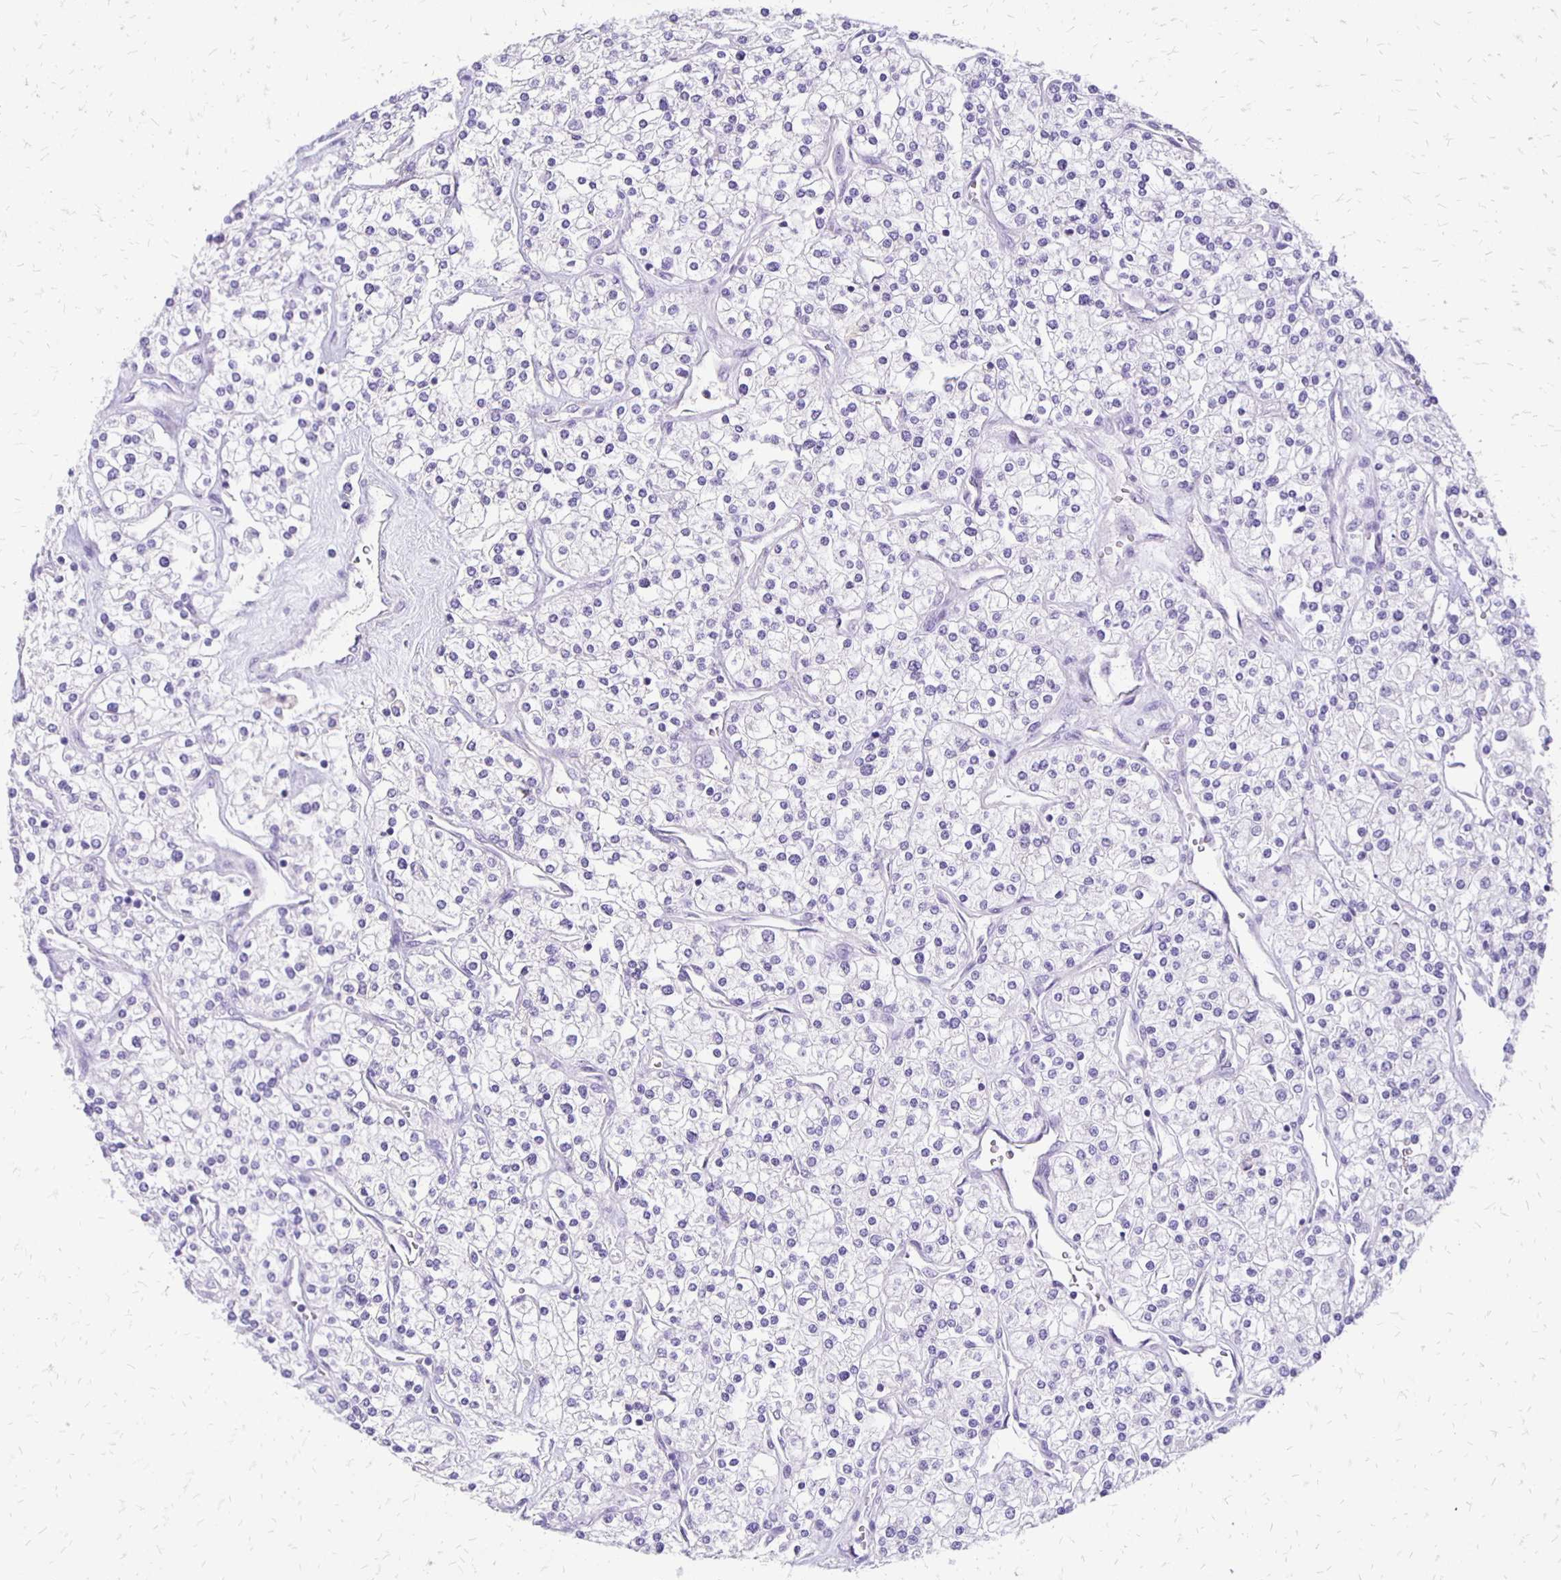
{"staining": {"intensity": "negative", "quantity": "none", "location": "none"}, "tissue": "renal cancer", "cell_type": "Tumor cells", "image_type": "cancer", "snomed": [{"axis": "morphology", "description": "Adenocarcinoma, NOS"}, {"axis": "topography", "description": "Kidney"}], "caption": "An image of renal cancer (adenocarcinoma) stained for a protein exhibits no brown staining in tumor cells.", "gene": "ANKRD45", "patient": {"sex": "male", "age": 80}}